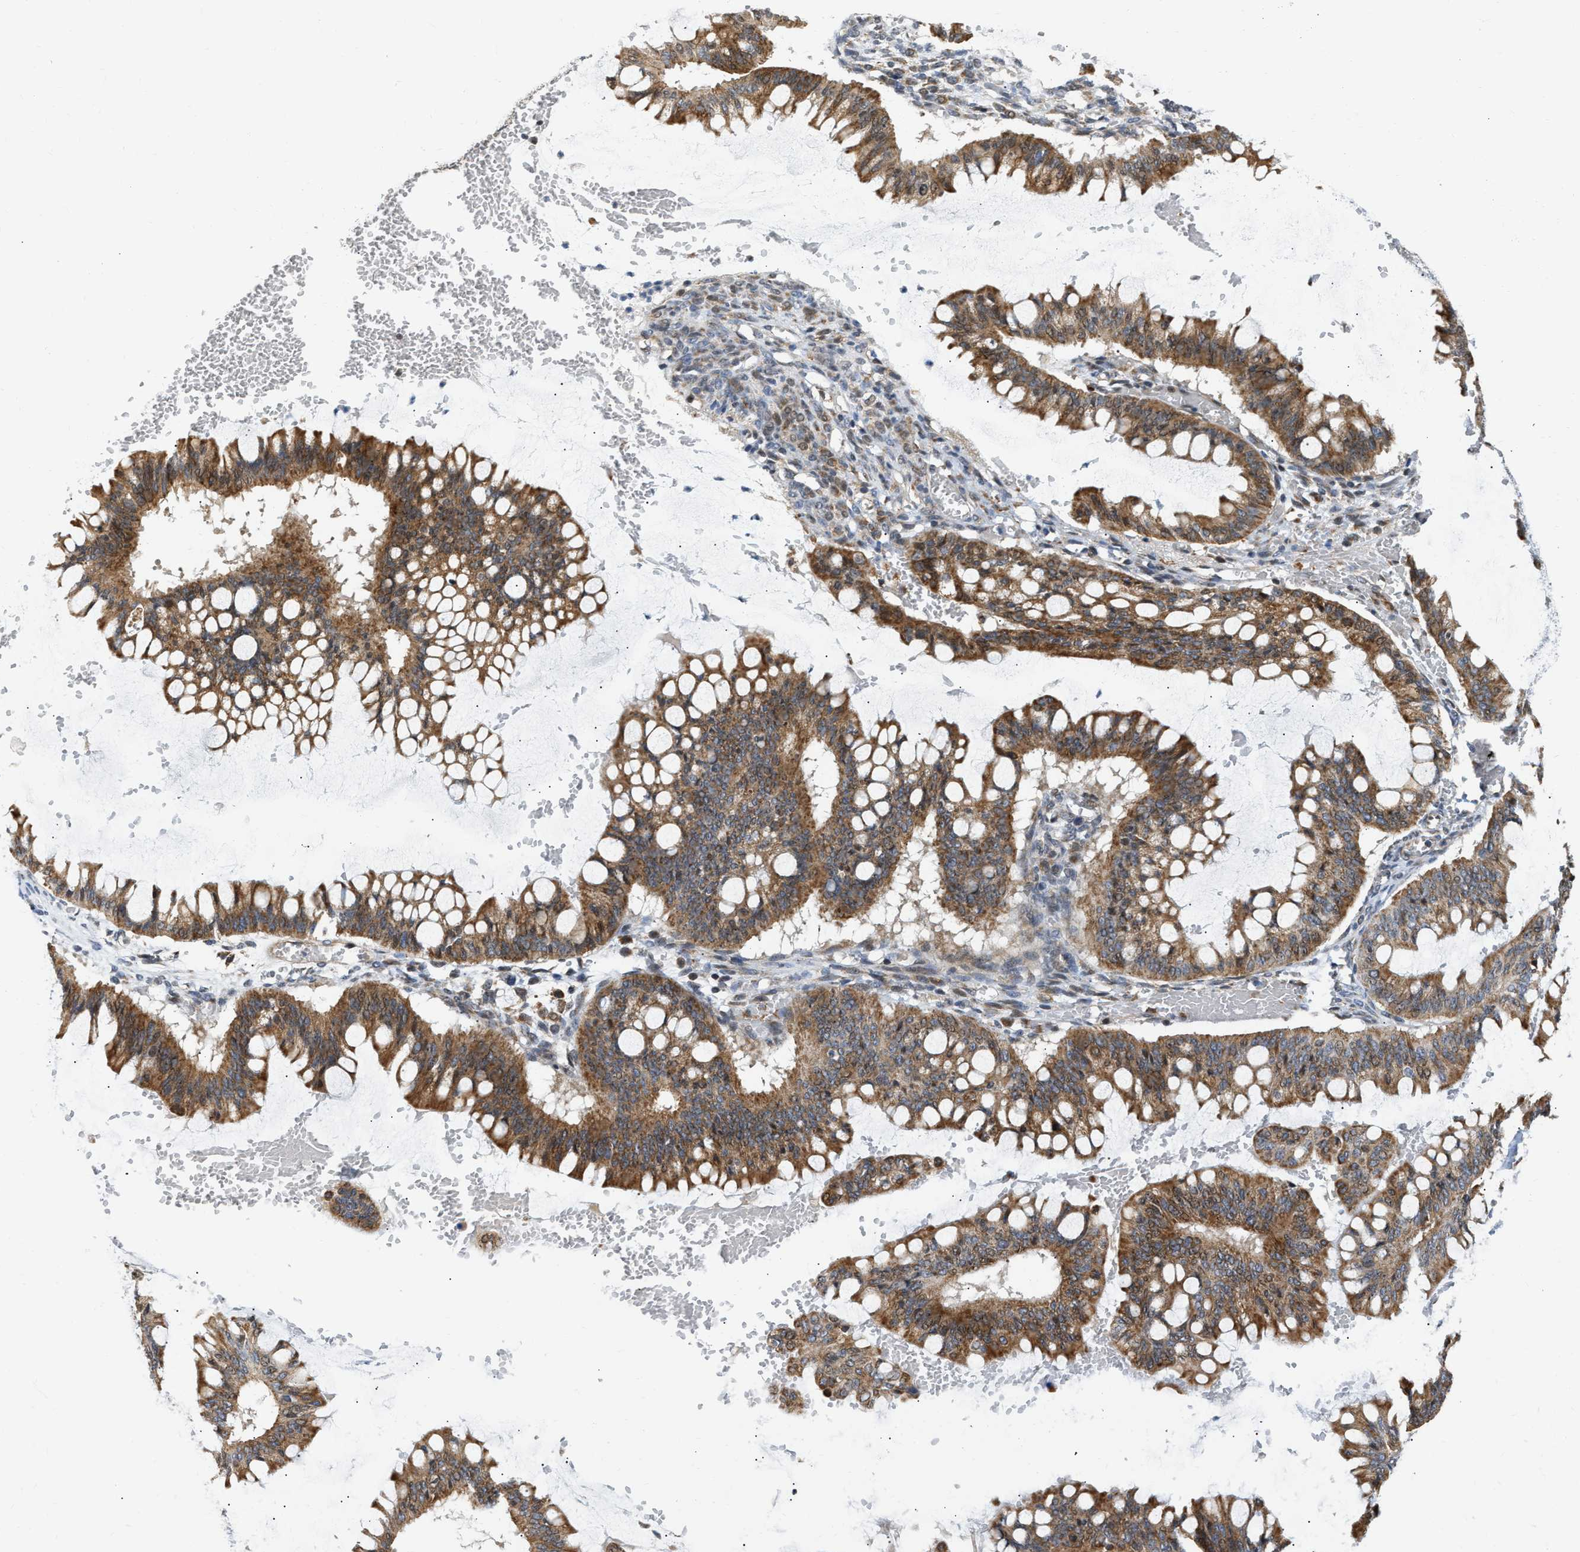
{"staining": {"intensity": "moderate", "quantity": ">75%", "location": "cytoplasmic/membranous"}, "tissue": "ovarian cancer", "cell_type": "Tumor cells", "image_type": "cancer", "snomed": [{"axis": "morphology", "description": "Cystadenocarcinoma, mucinous, NOS"}, {"axis": "topography", "description": "Ovary"}], "caption": "IHC (DAB) staining of human ovarian cancer (mucinous cystadenocarcinoma) demonstrates moderate cytoplasmic/membranous protein staining in approximately >75% of tumor cells.", "gene": "DEPTOR", "patient": {"sex": "female", "age": 73}}